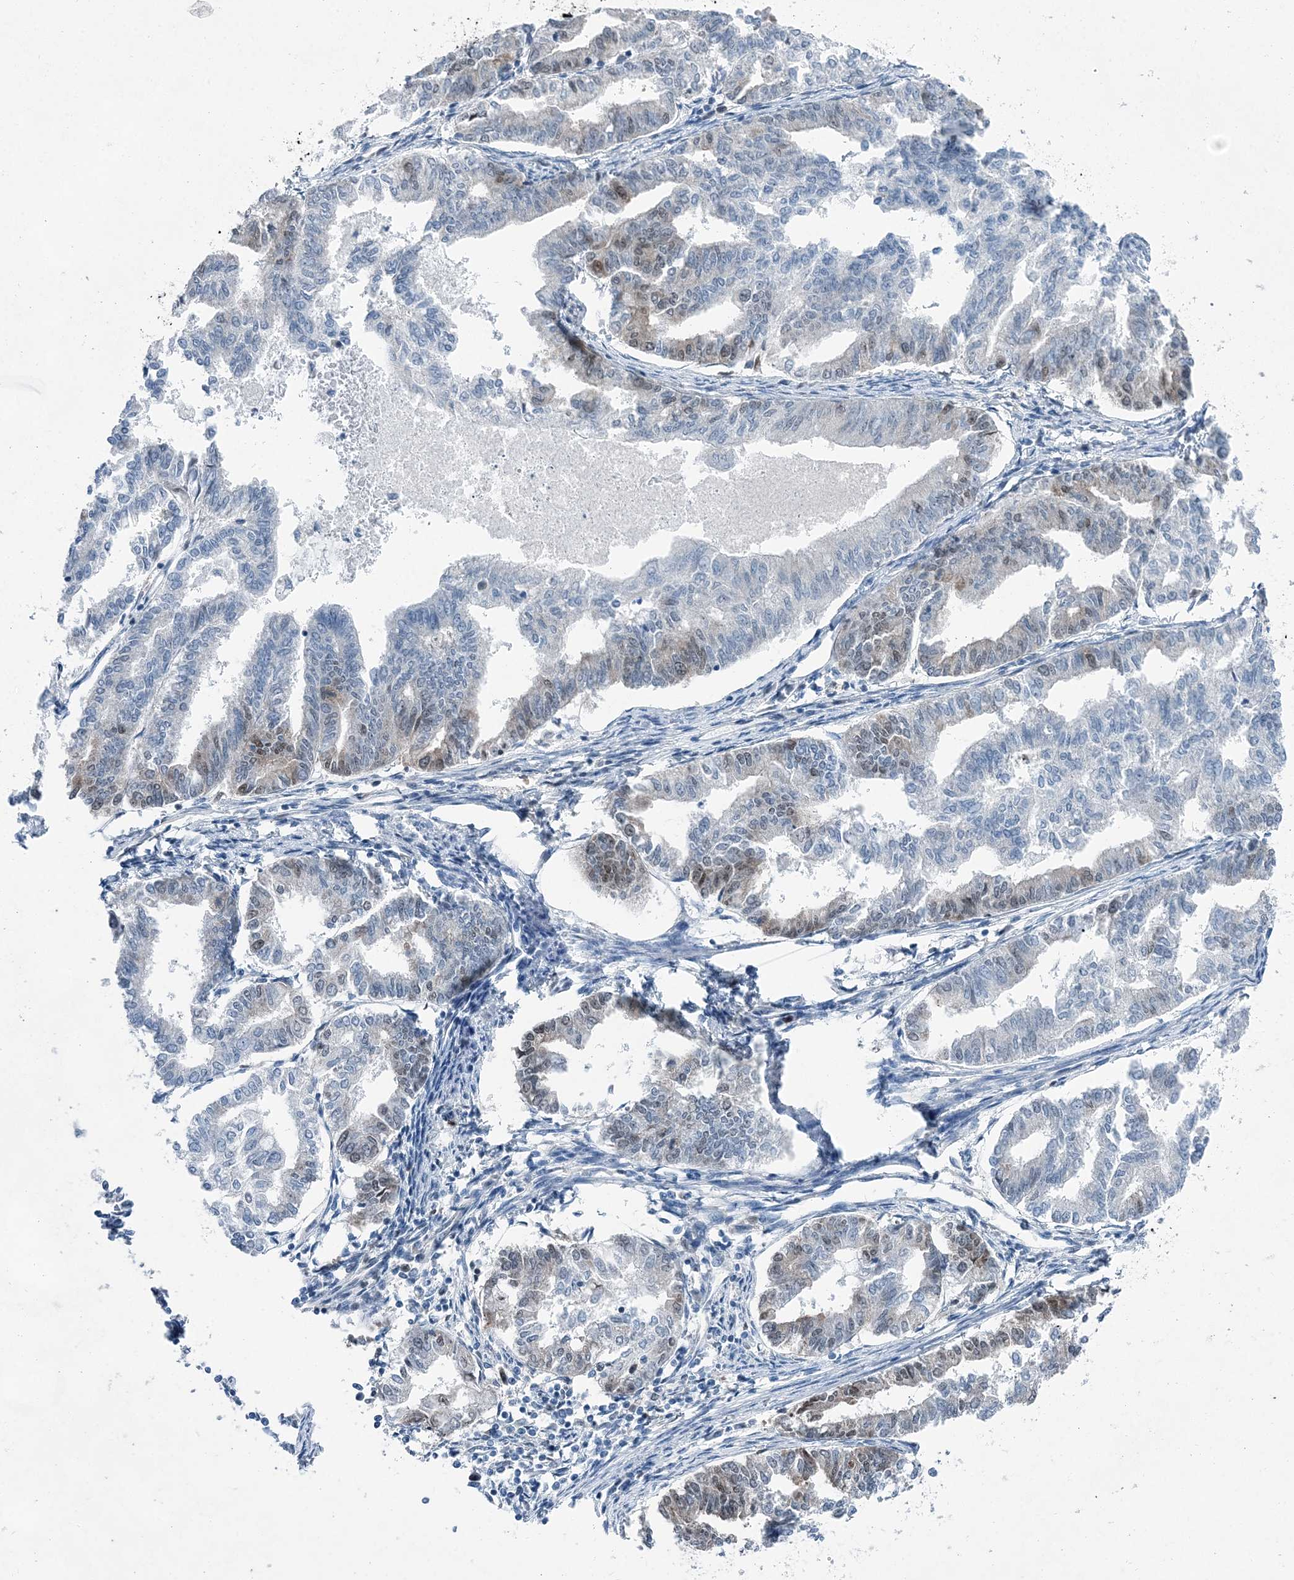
{"staining": {"intensity": "weak", "quantity": "<25%", "location": "nuclear"}, "tissue": "endometrial cancer", "cell_type": "Tumor cells", "image_type": "cancer", "snomed": [{"axis": "morphology", "description": "Adenocarcinoma, NOS"}, {"axis": "topography", "description": "Endometrium"}], "caption": "DAB (3,3'-diaminobenzidine) immunohistochemical staining of endometrial cancer (adenocarcinoma) exhibits no significant staining in tumor cells. (Immunohistochemistry, brightfield microscopy, high magnification).", "gene": "HAT1", "patient": {"sex": "female", "age": 79}}